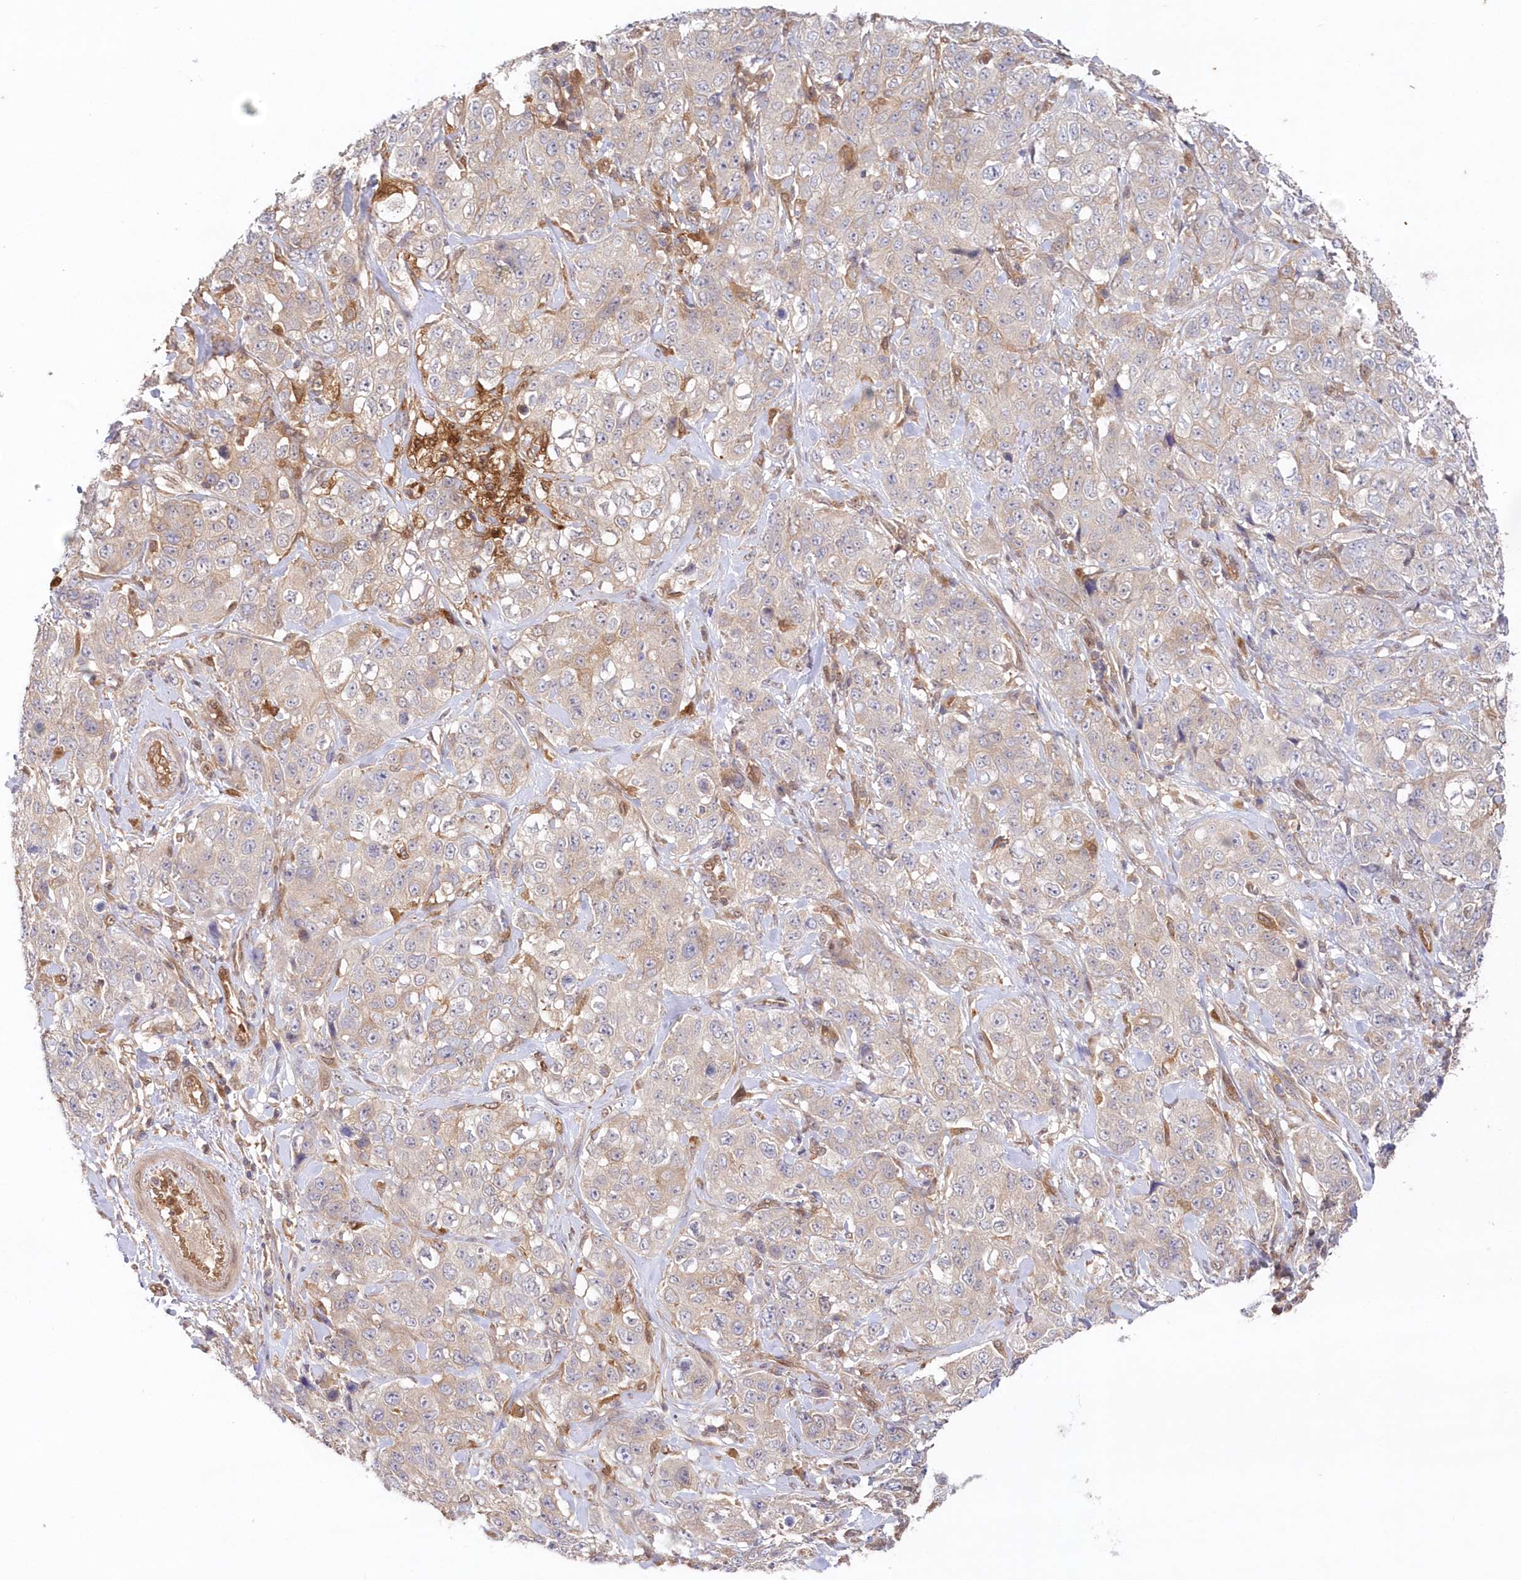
{"staining": {"intensity": "weak", "quantity": "<25%", "location": "cytoplasmic/membranous"}, "tissue": "stomach cancer", "cell_type": "Tumor cells", "image_type": "cancer", "snomed": [{"axis": "morphology", "description": "Adenocarcinoma, NOS"}, {"axis": "topography", "description": "Stomach"}], "caption": "The IHC image has no significant expression in tumor cells of adenocarcinoma (stomach) tissue. (DAB (3,3'-diaminobenzidine) immunohistochemistry, high magnification).", "gene": "GBE1", "patient": {"sex": "male", "age": 48}}